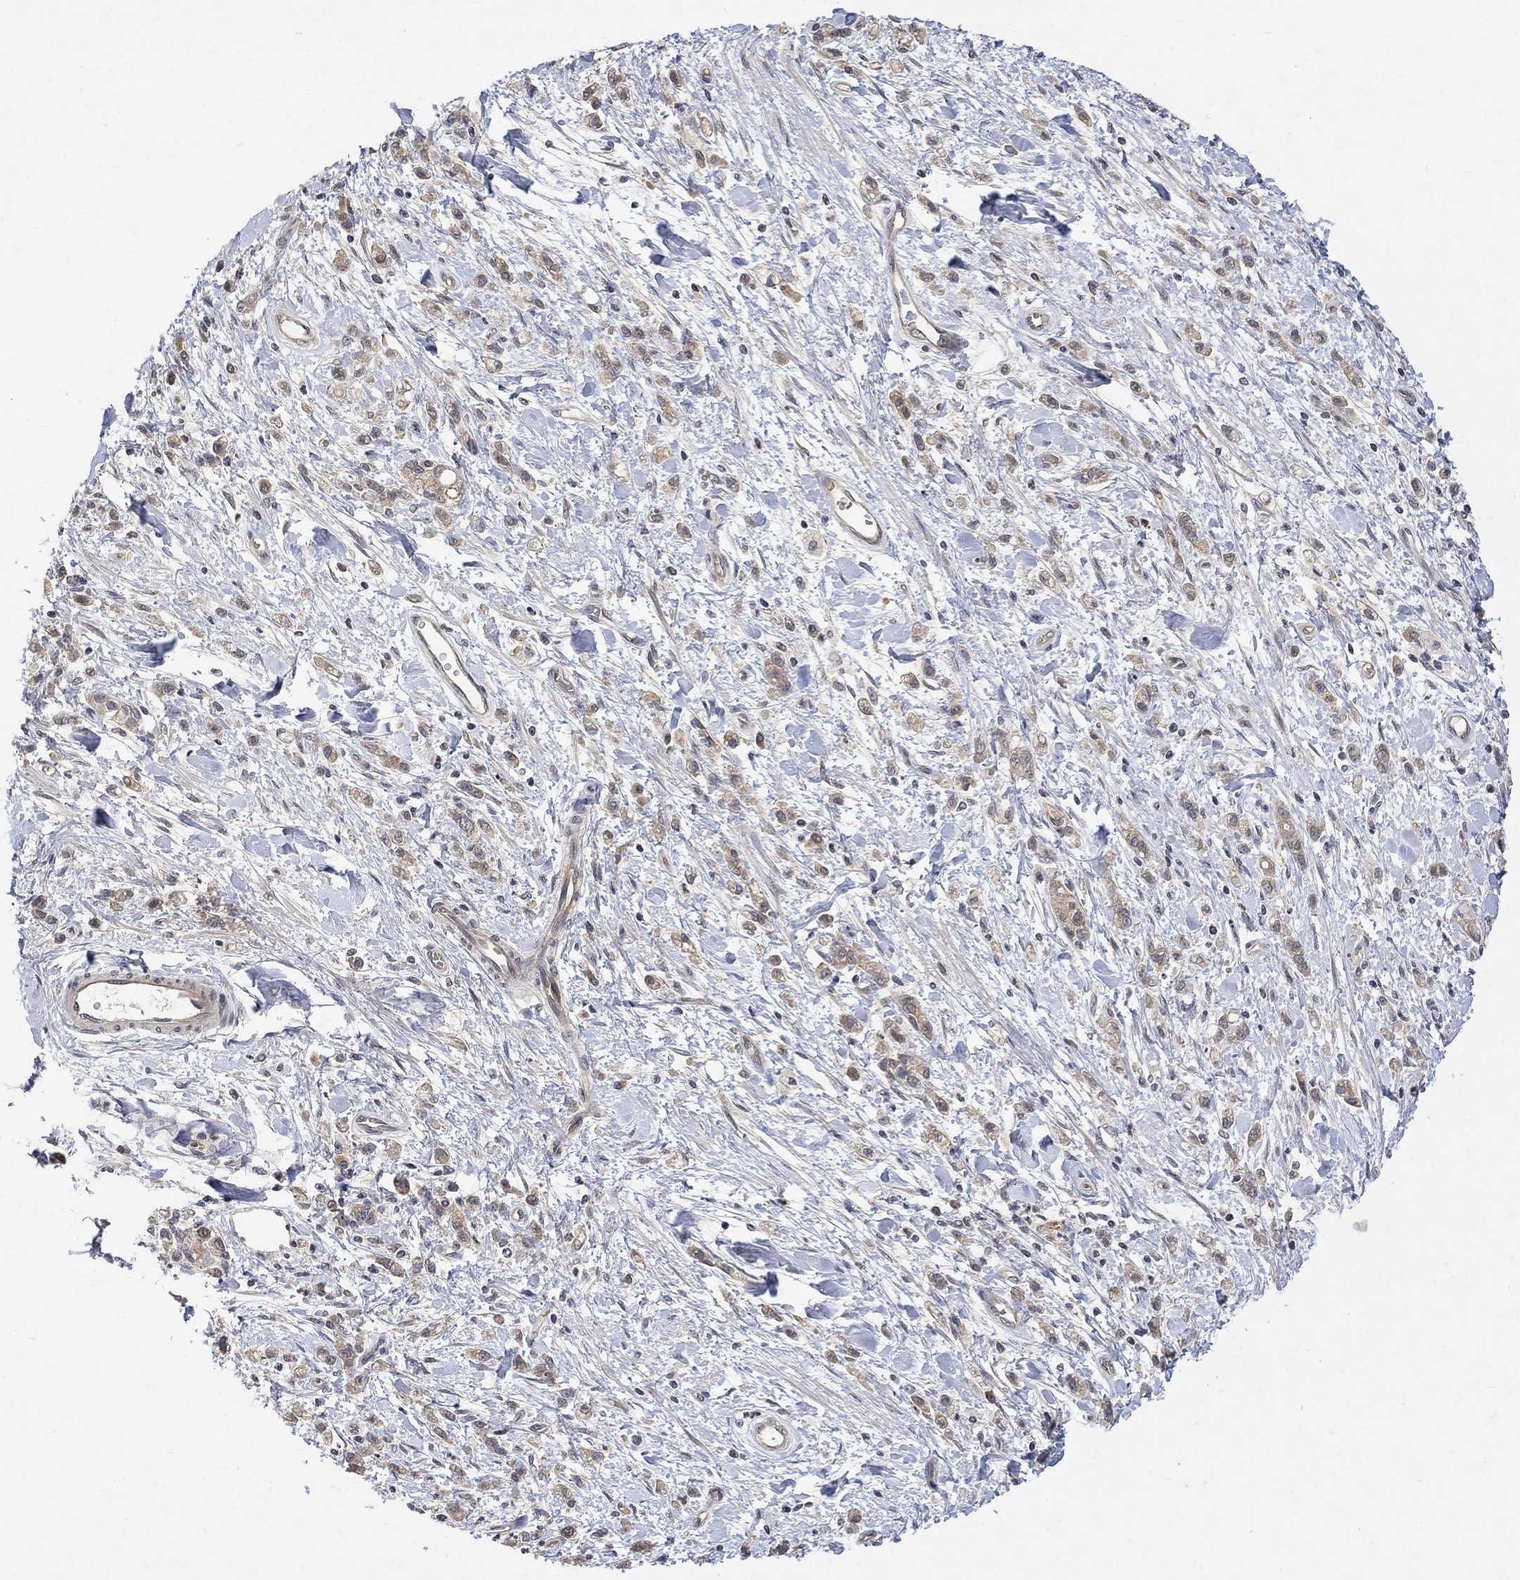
{"staining": {"intensity": "weak", "quantity": "25%-75%", "location": "cytoplasmic/membranous"}, "tissue": "stomach cancer", "cell_type": "Tumor cells", "image_type": "cancer", "snomed": [{"axis": "morphology", "description": "Adenocarcinoma, NOS"}, {"axis": "topography", "description": "Stomach"}], "caption": "Immunohistochemical staining of human adenocarcinoma (stomach) displays low levels of weak cytoplasmic/membranous protein staining in approximately 25%-75% of tumor cells.", "gene": "GRIN2D", "patient": {"sex": "male", "age": 77}}